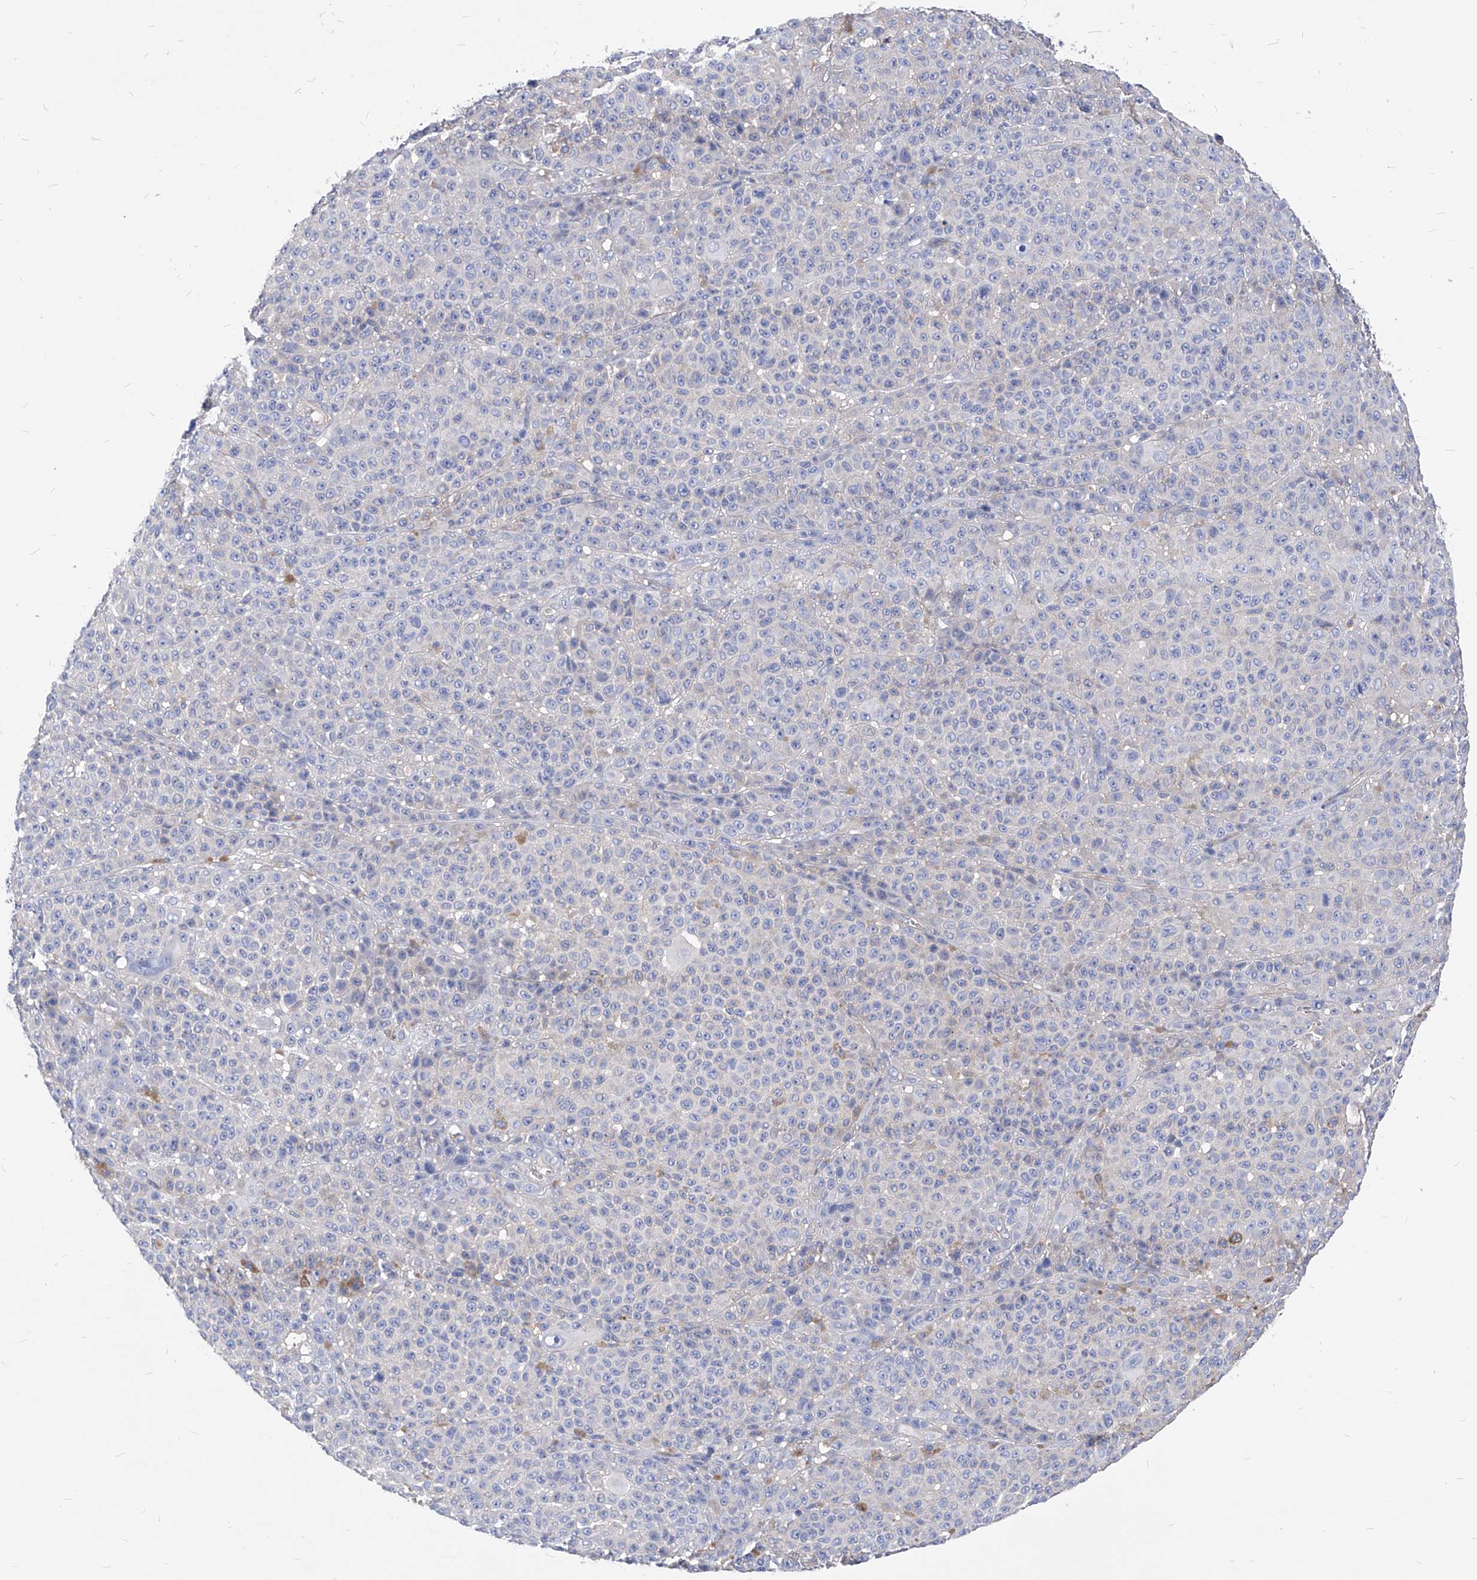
{"staining": {"intensity": "negative", "quantity": "none", "location": "none"}, "tissue": "melanoma", "cell_type": "Tumor cells", "image_type": "cancer", "snomed": [{"axis": "morphology", "description": "Malignant melanoma, NOS"}, {"axis": "topography", "description": "Skin"}], "caption": "The immunohistochemistry micrograph has no significant expression in tumor cells of melanoma tissue.", "gene": "XPNPEP1", "patient": {"sex": "female", "age": 94}}